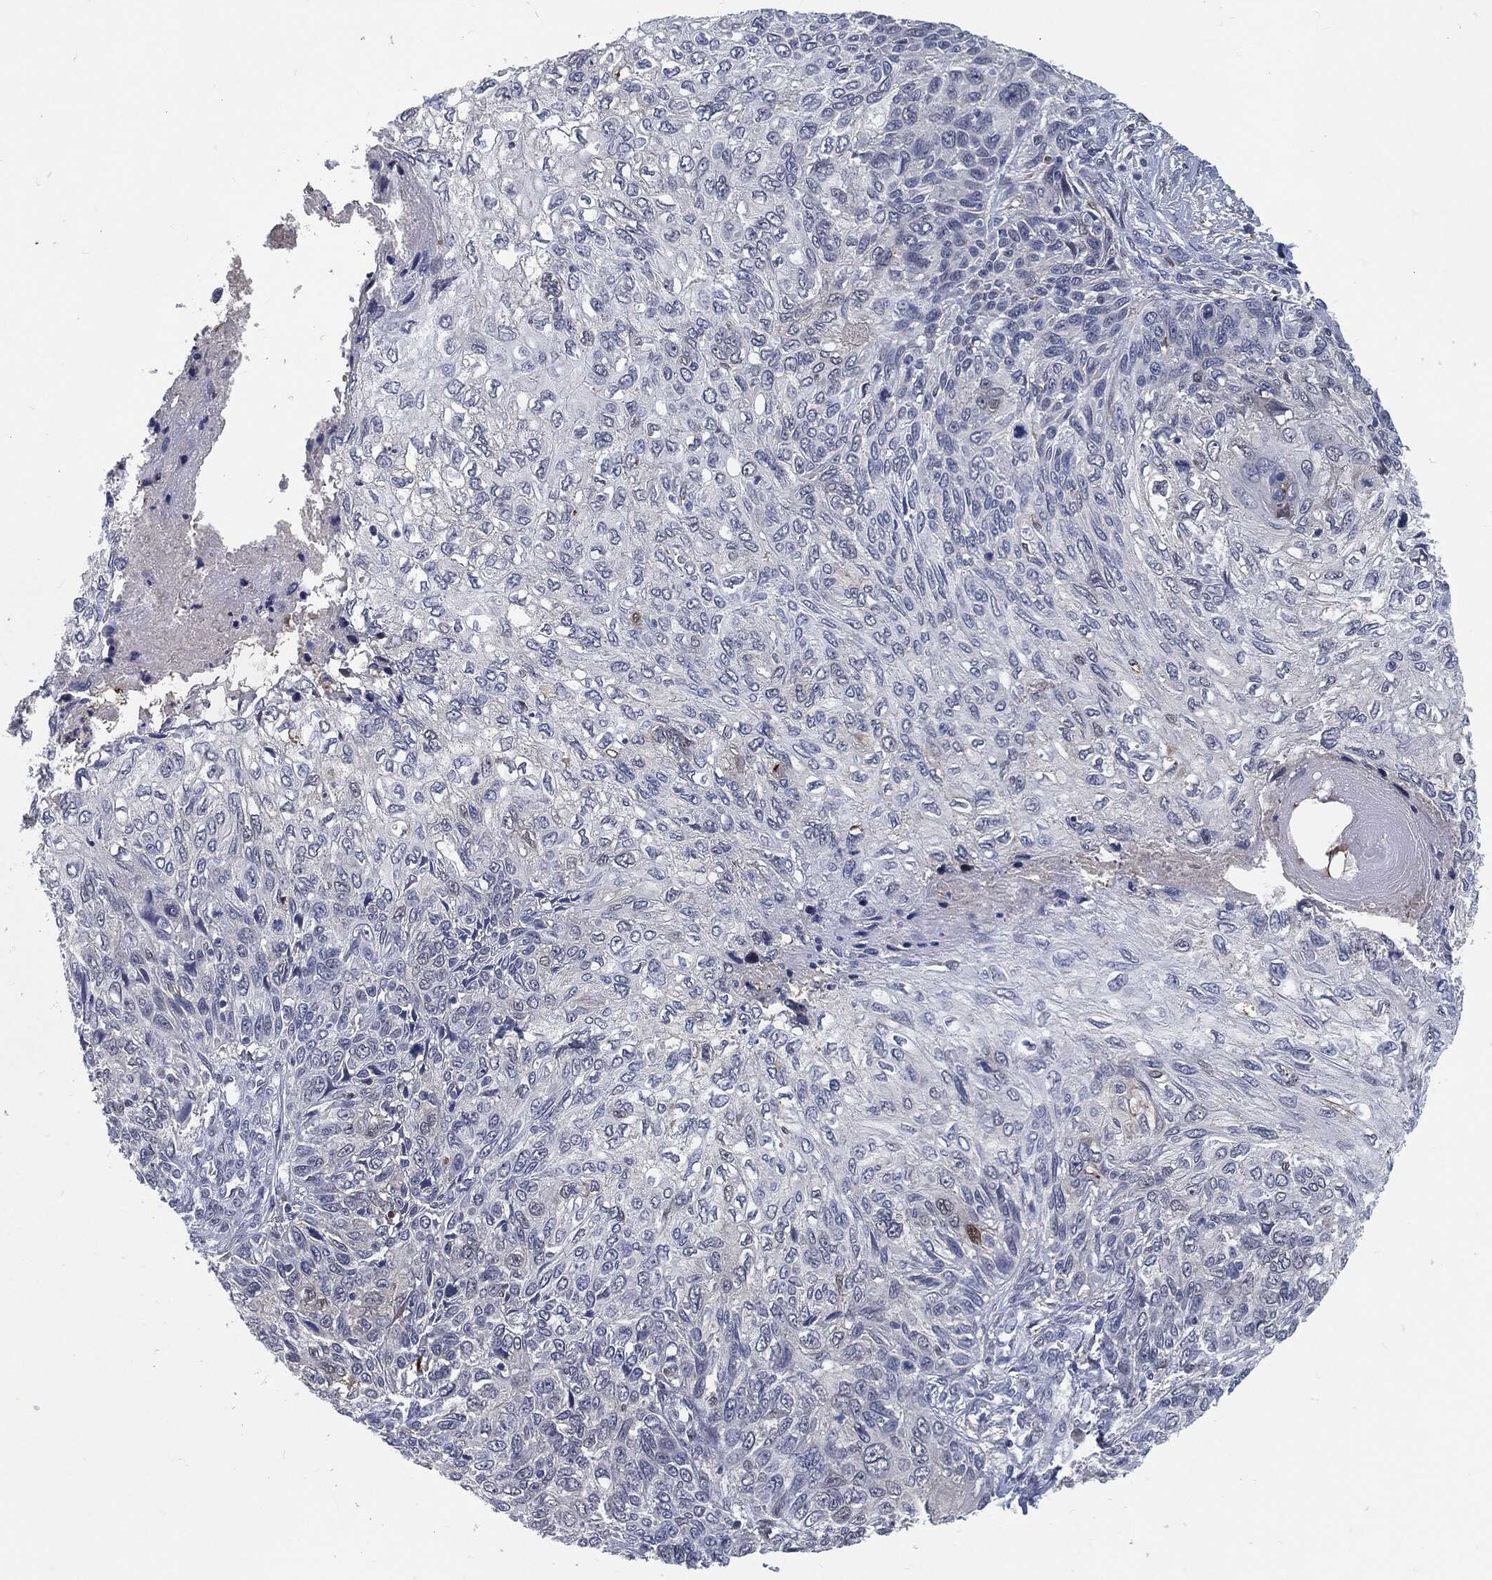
{"staining": {"intensity": "negative", "quantity": "none", "location": "none"}, "tissue": "skin cancer", "cell_type": "Tumor cells", "image_type": "cancer", "snomed": [{"axis": "morphology", "description": "Squamous cell carcinoma, NOS"}, {"axis": "topography", "description": "Skin"}], "caption": "Skin cancer (squamous cell carcinoma) was stained to show a protein in brown. There is no significant positivity in tumor cells.", "gene": "PROM1", "patient": {"sex": "male", "age": 92}}